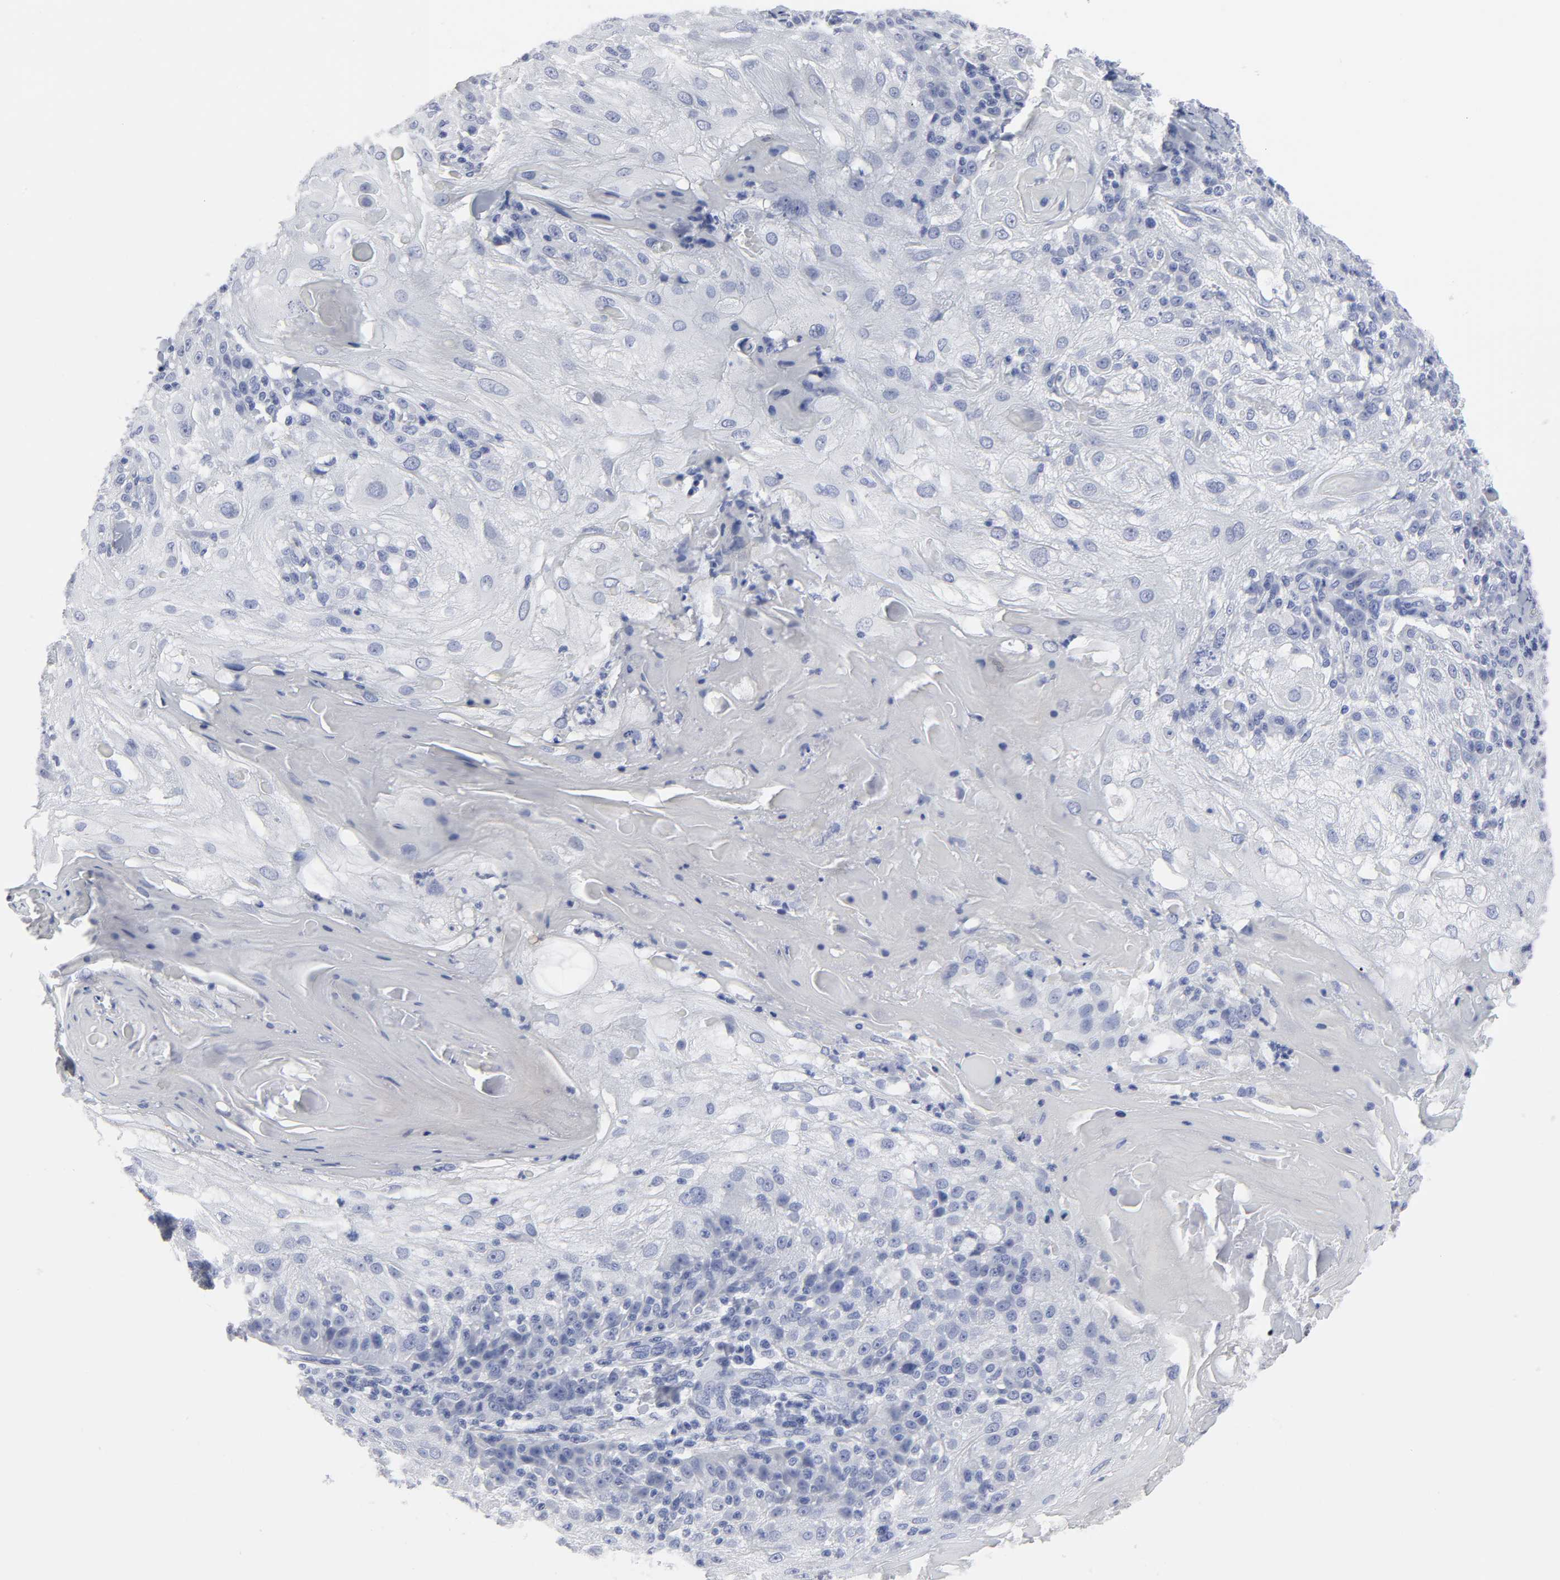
{"staining": {"intensity": "negative", "quantity": "none", "location": "none"}, "tissue": "skin cancer", "cell_type": "Tumor cells", "image_type": "cancer", "snomed": [{"axis": "morphology", "description": "Normal tissue, NOS"}, {"axis": "morphology", "description": "Squamous cell carcinoma, NOS"}, {"axis": "topography", "description": "Skin"}], "caption": "IHC photomicrograph of skin cancer stained for a protein (brown), which reveals no staining in tumor cells. The staining is performed using DAB (3,3'-diaminobenzidine) brown chromogen with nuclei counter-stained in using hematoxylin.", "gene": "HNF4A", "patient": {"sex": "female", "age": 83}}